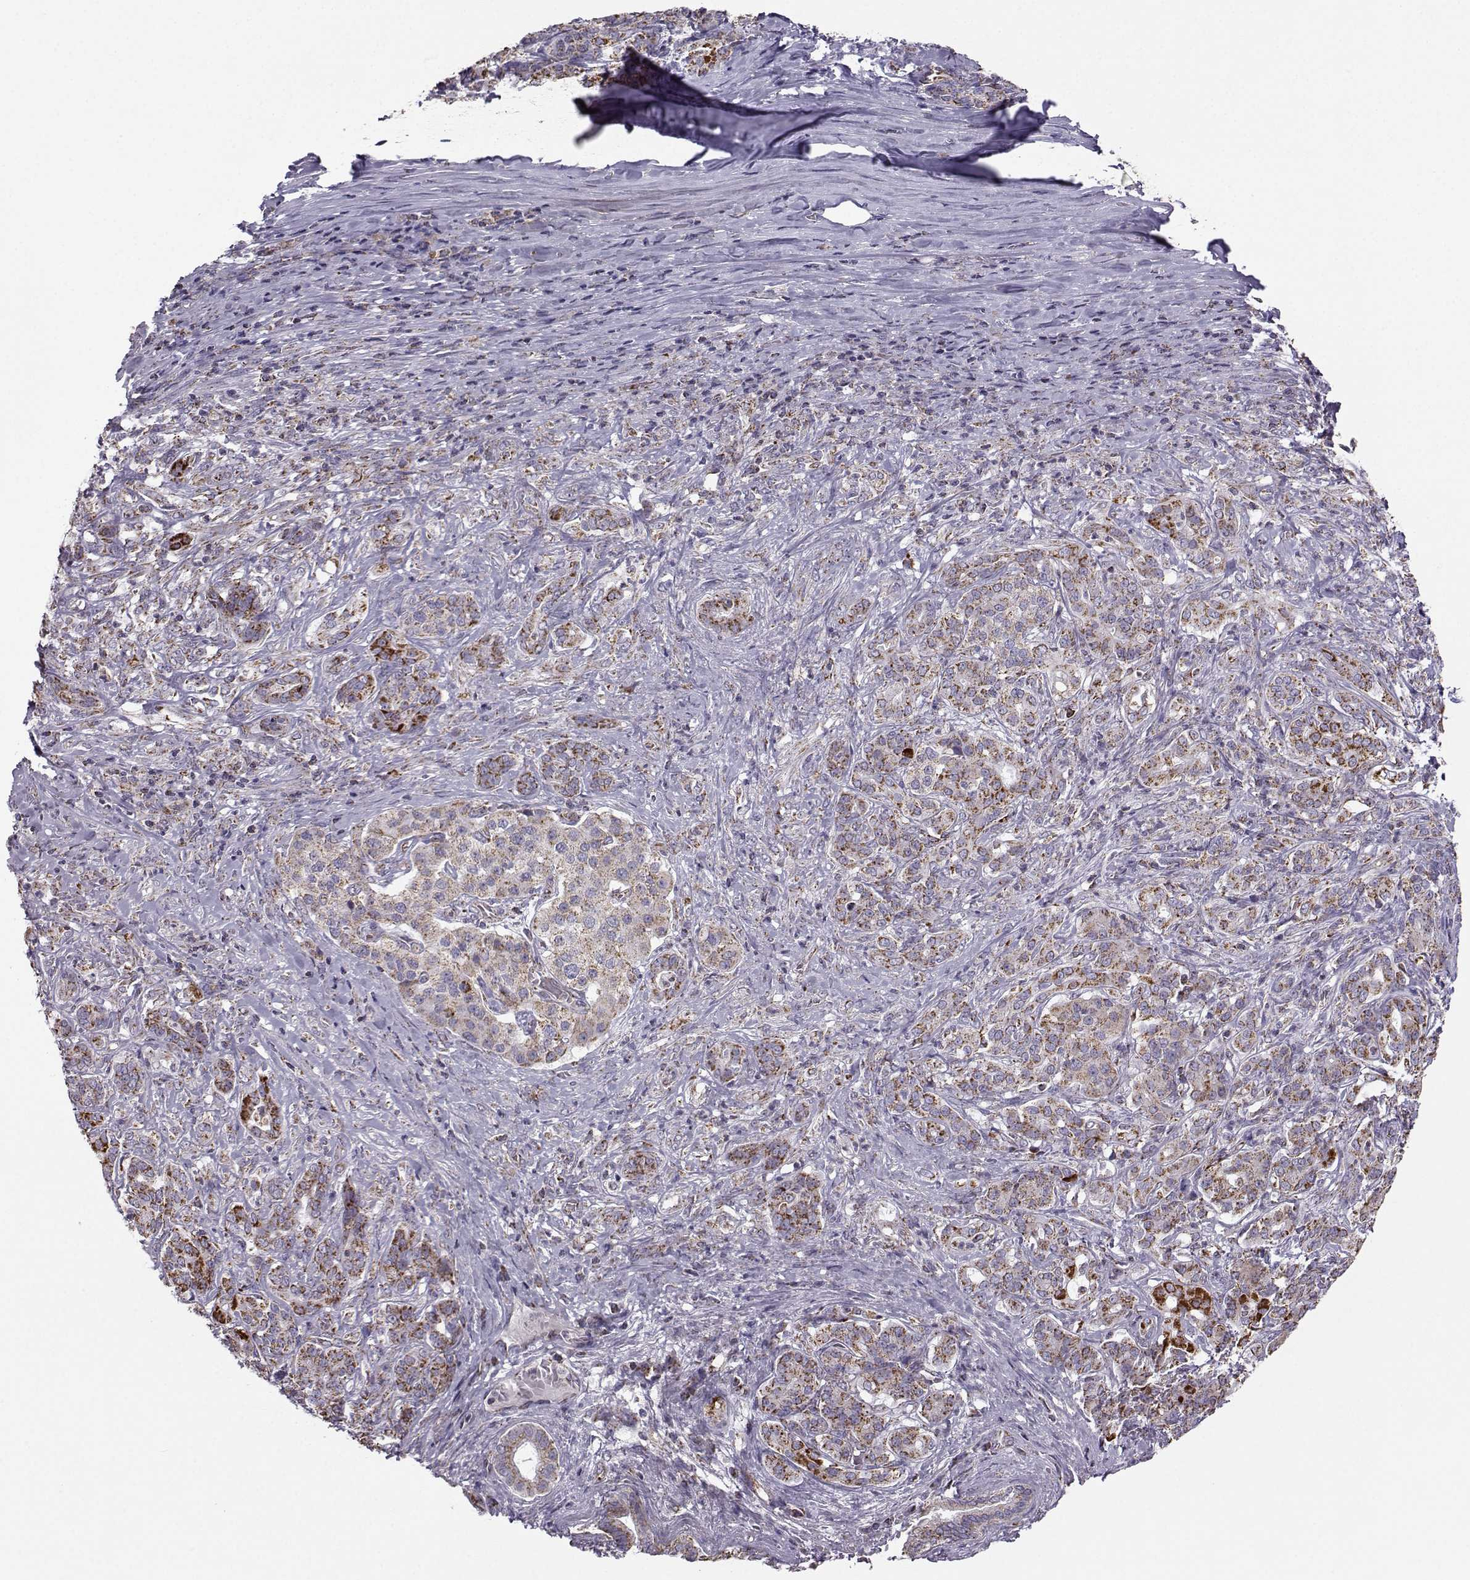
{"staining": {"intensity": "strong", "quantity": "25%-75%", "location": "cytoplasmic/membranous"}, "tissue": "pancreatic cancer", "cell_type": "Tumor cells", "image_type": "cancer", "snomed": [{"axis": "morphology", "description": "Normal tissue, NOS"}, {"axis": "morphology", "description": "Inflammation, NOS"}, {"axis": "morphology", "description": "Adenocarcinoma, NOS"}, {"axis": "topography", "description": "Pancreas"}], "caption": "This is an image of IHC staining of pancreatic adenocarcinoma, which shows strong staining in the cytoplasmic/membranous of tumor cells.", "gene": "NECAB3", "patient": {"sex": "male", "age": 57}}